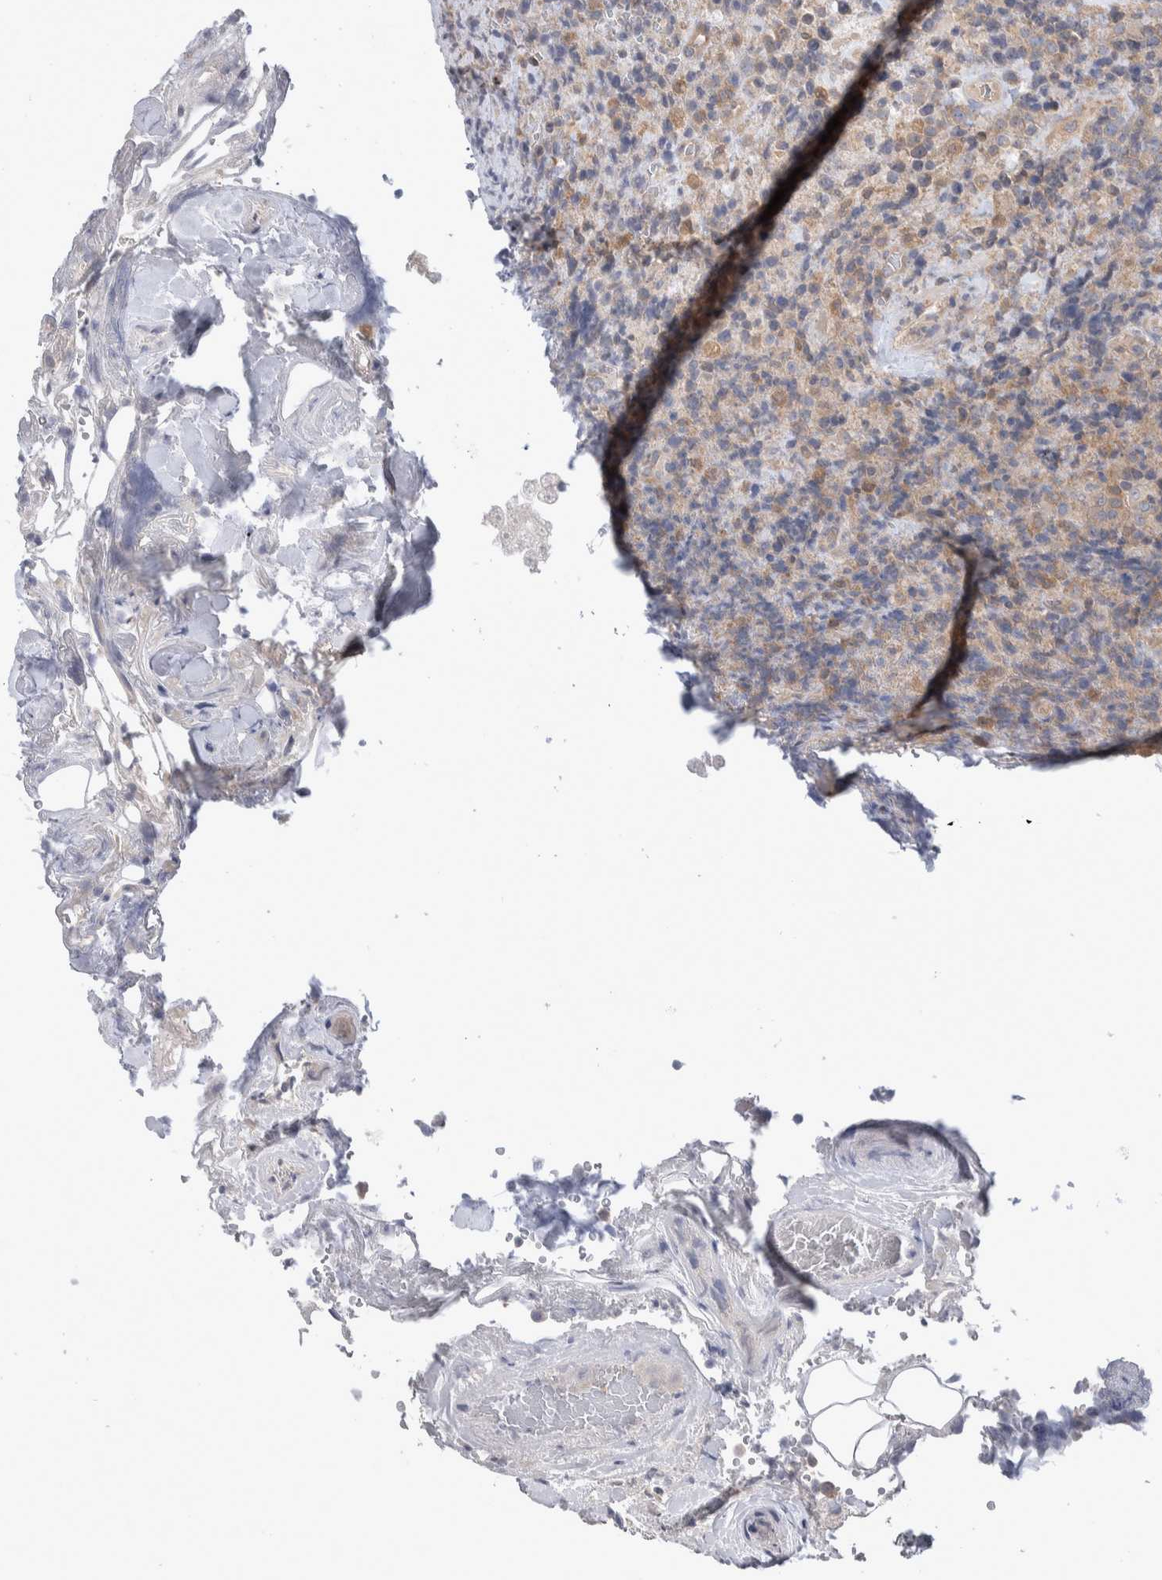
{"staining": {"intensity": "weak", "quantity": "25%-75%", "location": "cytoplasmic/membranous"}, "tissue": "lymphoma", "cell_type": "Tumor cells", "image_type": "cancer", "snomed": [{"axis": "morphology", "description": "Malignant lymphoma, non-Hodgkin's type, High grade"}, {"axis": "topography", "description": "Lymph node"}], "caption": "Weak cytoplasmic/membranous staining is identified in approximately 25%-75% of tumor cells in lymphoma.", "gene": "HTATIP2", "patient": {"sex": "male", "age": 13}}